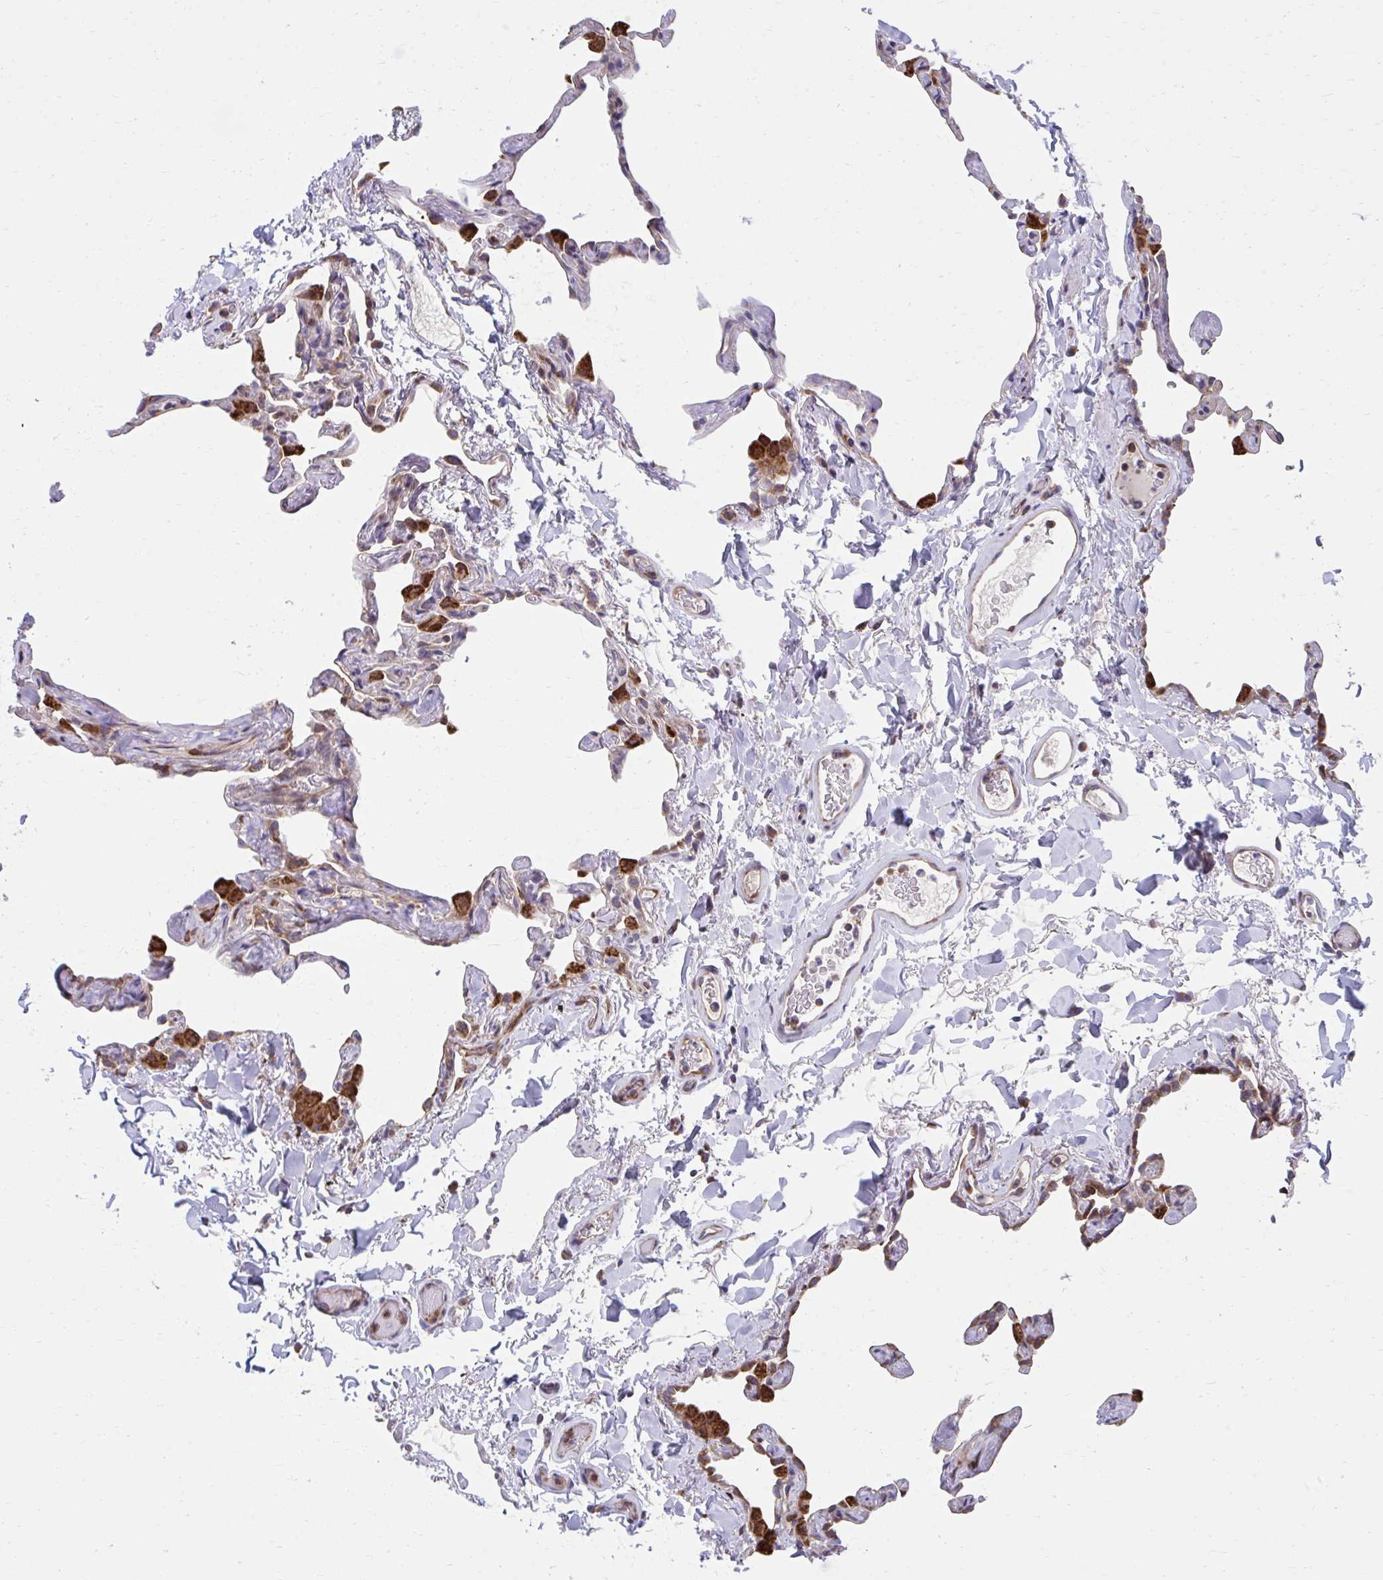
{"staining": {"intensity": "moderate", "quantity": "<25%", "location": "cytoplasmic/membranous"}, "tissue": "lung", "cell_type": "Alveolar cells", "image_type": "normal", "snomed": [{"axis": "morphology", "description": "Normal tissue, NOS"}, {"axis": "topography", "description": "Lung"}], "caption": "A low amount of moderate cytoplasmic/membranous staining is present in about <25% of alveolar cells in benign lung. (DAB (3,3'-diaminobenzidine) = brown stain, brightfield microscopy at high magnification).", "gene": "ZNF778", "patient": {"sex": "male", "age": 65}}